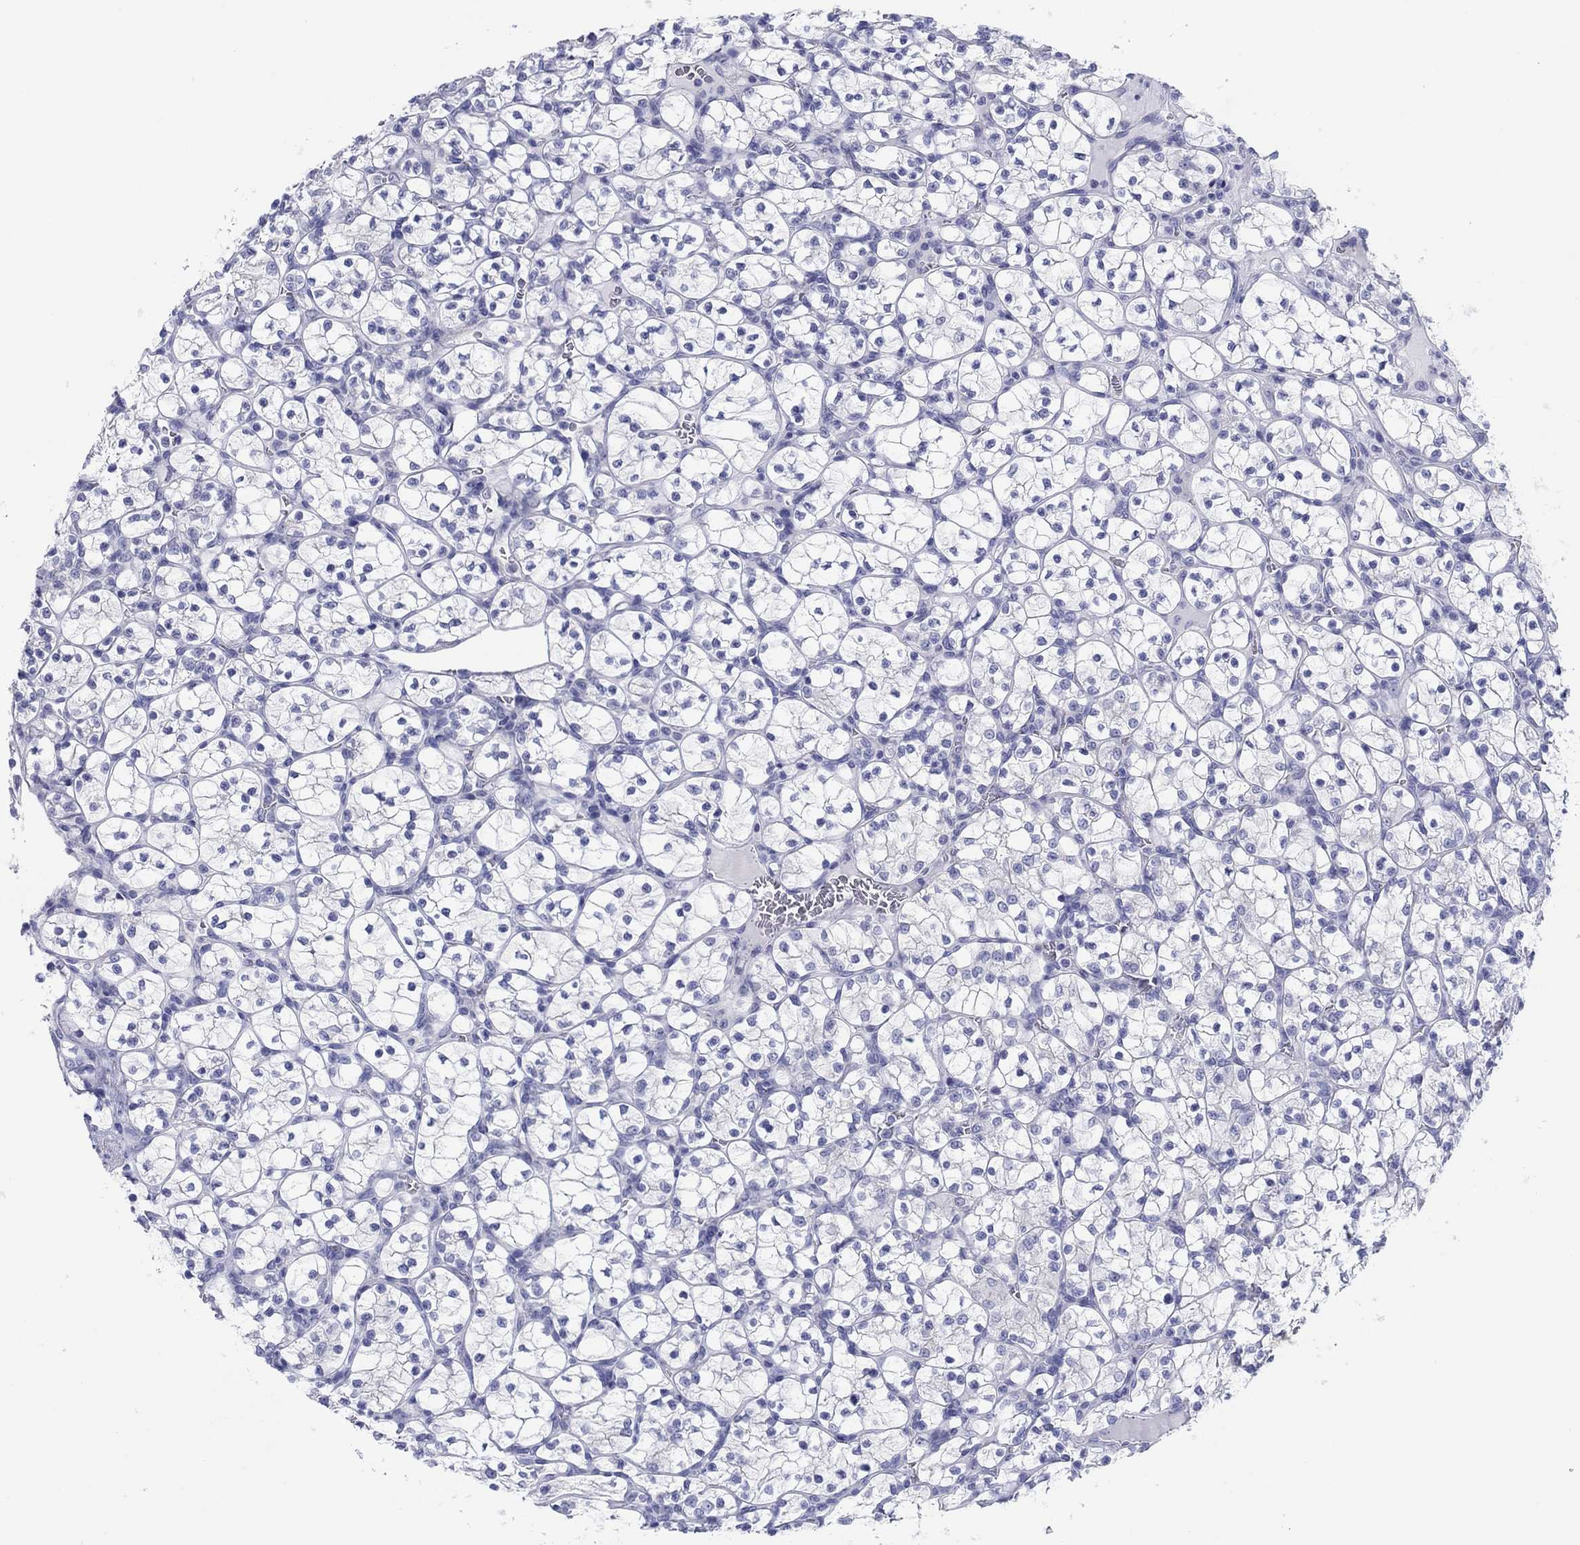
{"staining": {"intensity": "negative", "quantity": "none", "location": "none"}, "tissue": "renal cancer", "cell_type": "Tumor cells", "image_type": "cancer", "snomed": [{"axis": "morphology", "description": "Adenocarcinoma, NOS"}, {"axis": "topography", "description": "Kidney"}], "caption": "Protein analysis of renal cancer (adenocarcinoma) displays no significant positivity in tumor cells.", "gene": "ERICH3", "patient": {"sex": "female", "age": 89}}